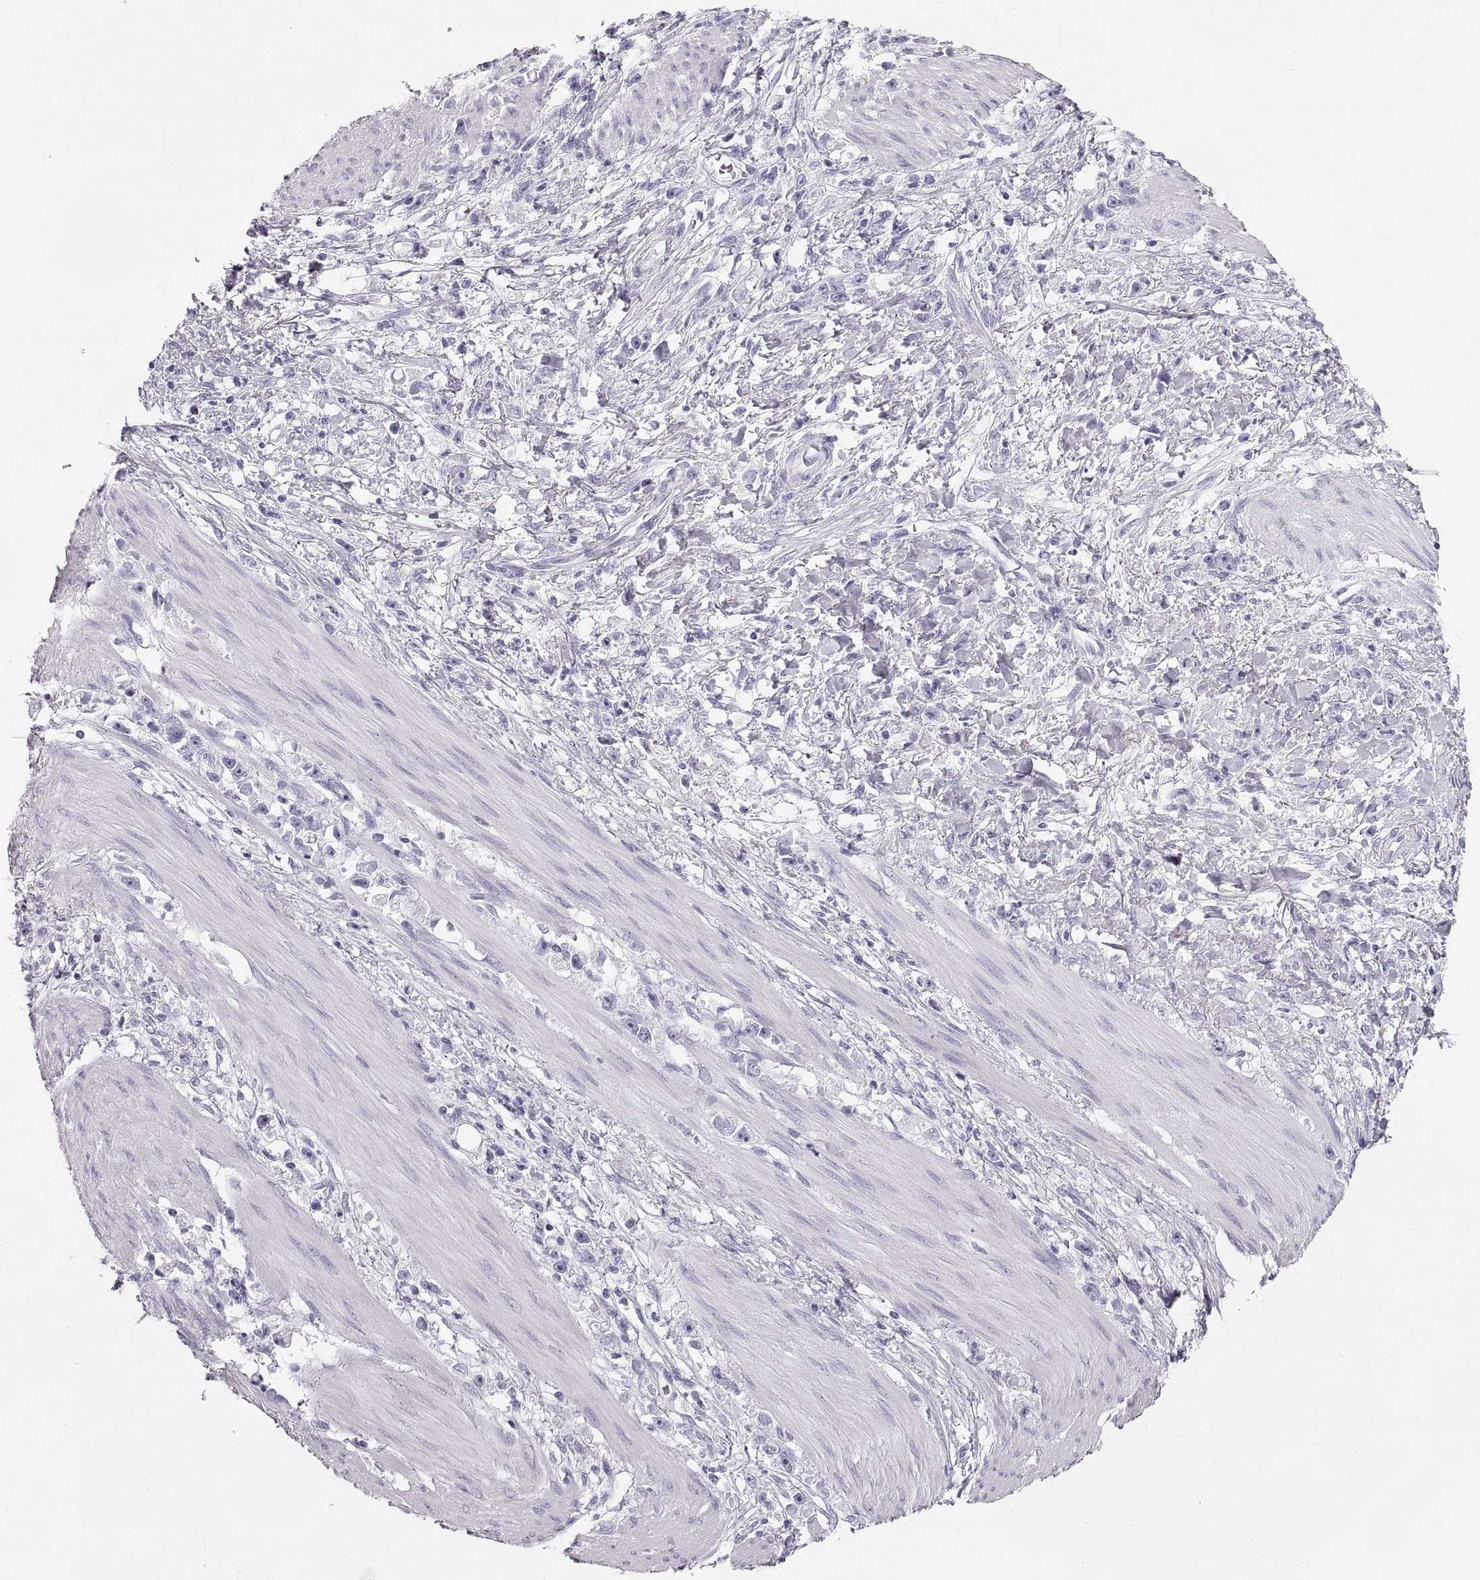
{"staining": {"intensity": "negative", "quantity": "none", "location": "none"}, "tissue": "stomach cancer", "cell_type": "Tumor cells", "image_type": "cancer", "snomed": [{"axis": "morphology", "description": "Adenocarcinoma, NOS"}, {"axis": "topography", "description": "Stomach"}], "caption": "Immunohistochemical staining of stomach cancer reveals no significant positivity in tumor cells.", "gene": "CRYAA", "patient": {"sex": "female", "age": 59}}